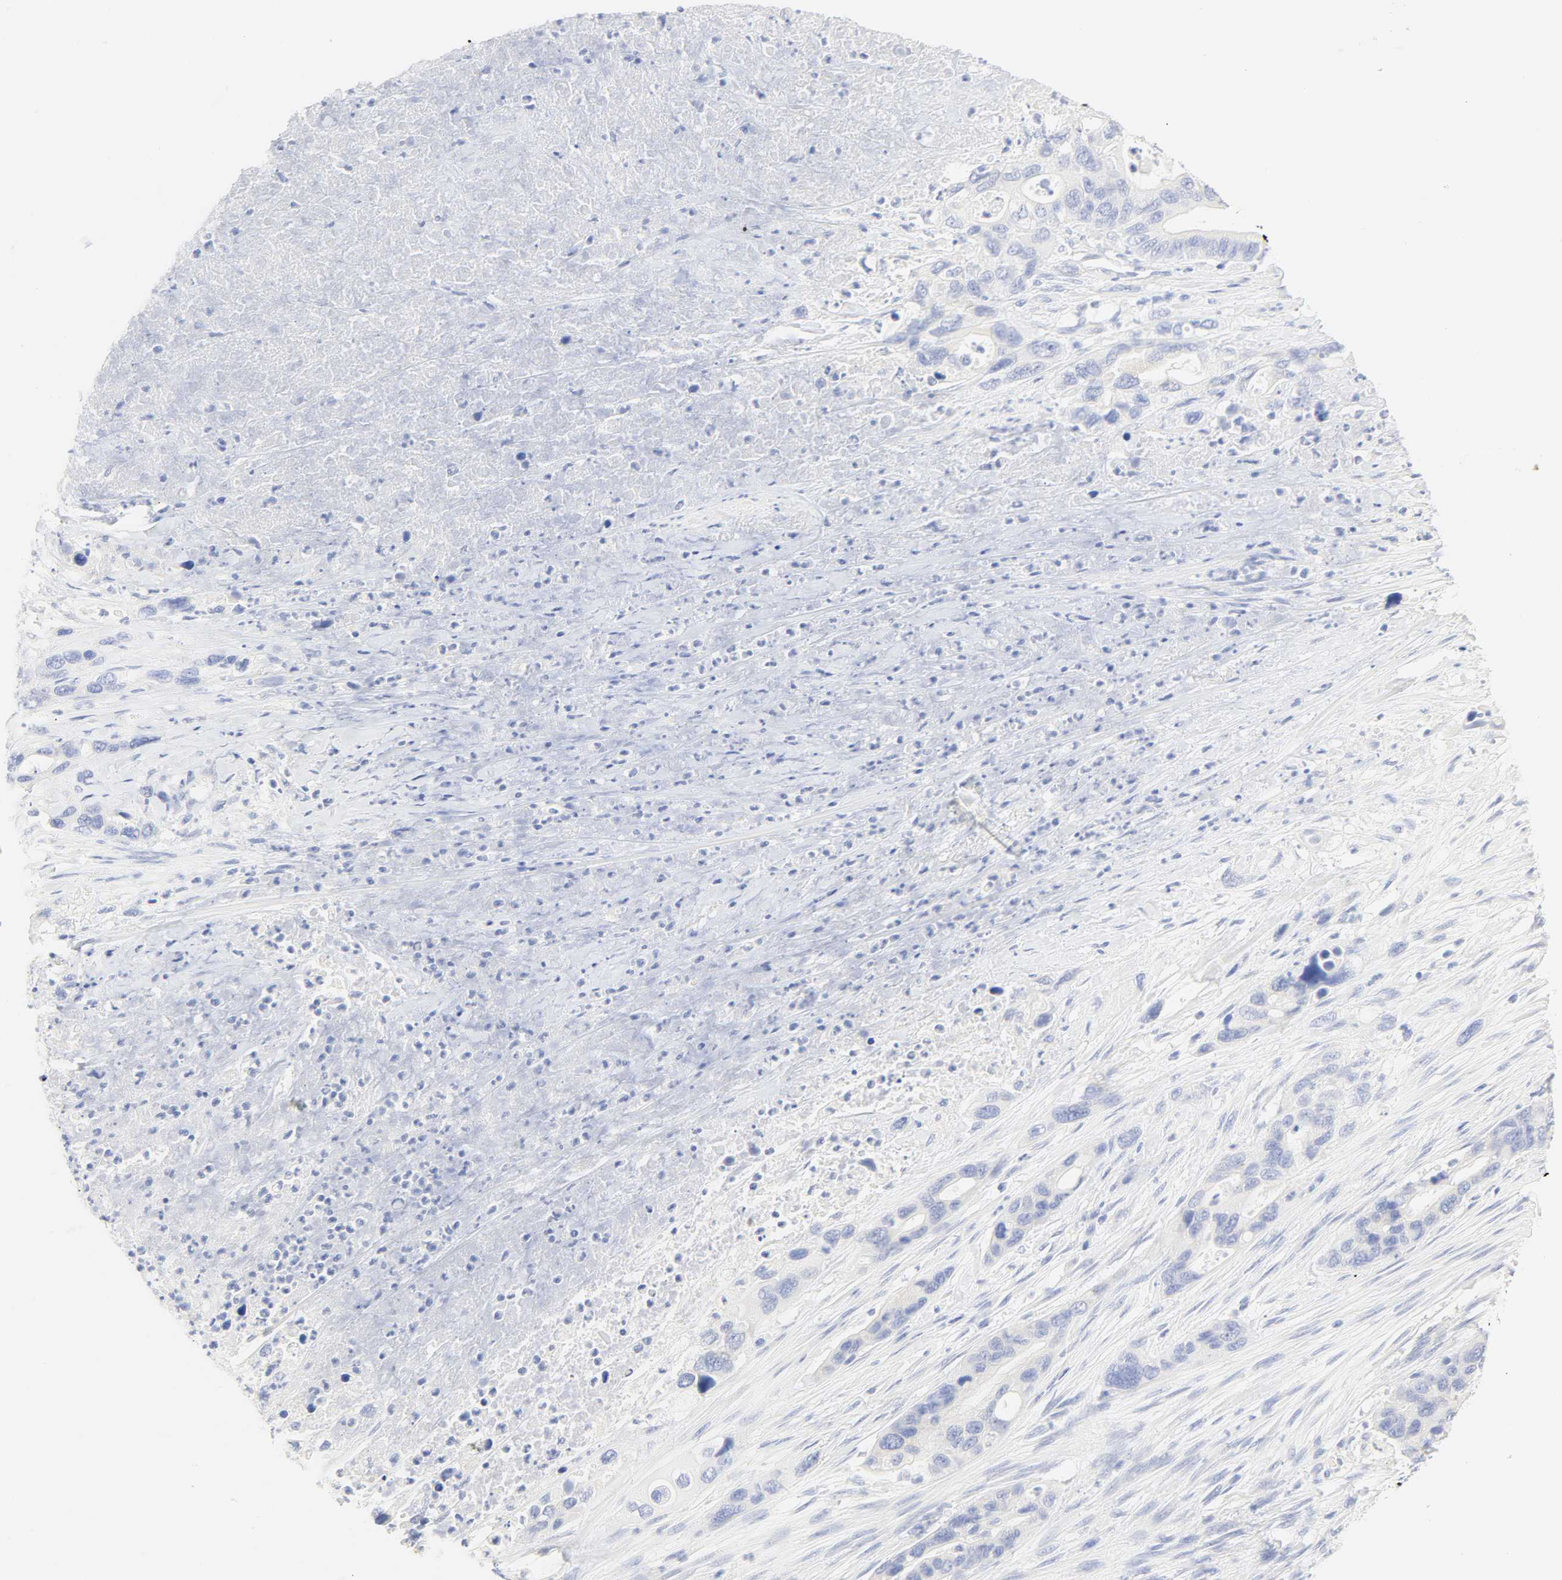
{"staining": {"intensity": "negative", "quantity": "none", "location": "none"}, "tissue": "pancreatic cancer", "cell_type": "Tumor cells", "image_type": "cancer", "snomed": [{"axis": "morphology", "description": "Adenocarcinoma, NOS"}, {"axis": "topography", "description": "Pancreas"}], "caption": "Human pancreatic cancer (adenocarcinoma) stained for a protein using immunohistochemistry (IHC) displays no staining in tumor cells.", "gene": "SLCO1B3", "patient": {"sex": "female", "age": 71}}